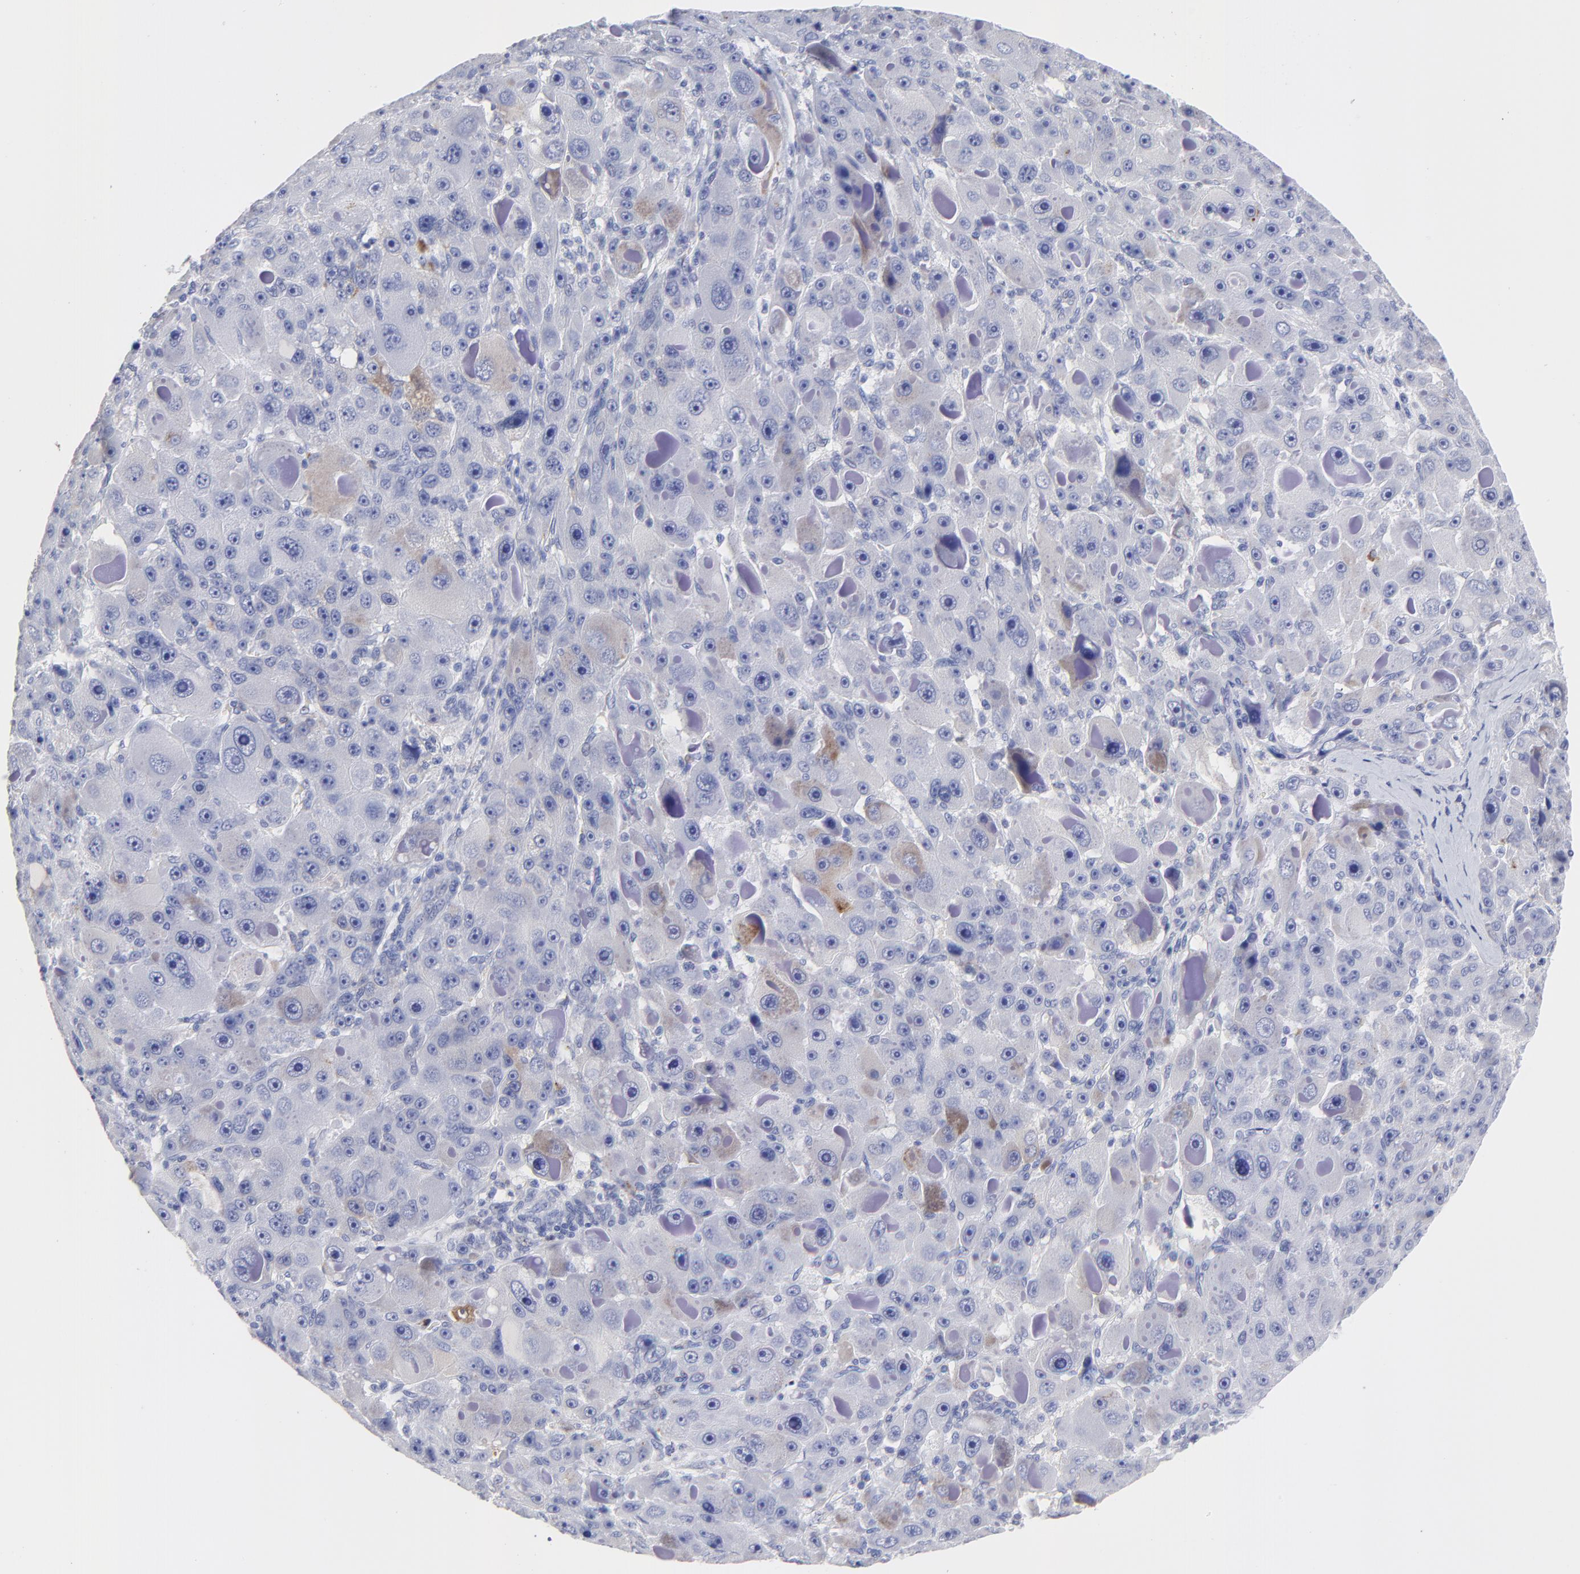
{"staining": {"intensity": "negative", "quantity": "none", "location": "none"}, "tissue": "liver cancer", "cell_type": "Tumor cells", "image_type": "cancer", "snomed": [{"axis": "morphology", "description": "Carcinoma, Hepatocellular, NOS"}, {"axis": "topography", "description": "Liver"}], "caption": "This image is of liver cancer stained with immunohistochemistry (IHC) to label a protein in brown with the nuclei are counter-stained blue. There is no positivity in tumor cells.", "gene": "SMARCA1", "patient": {"sex": "male", "age": 76}}